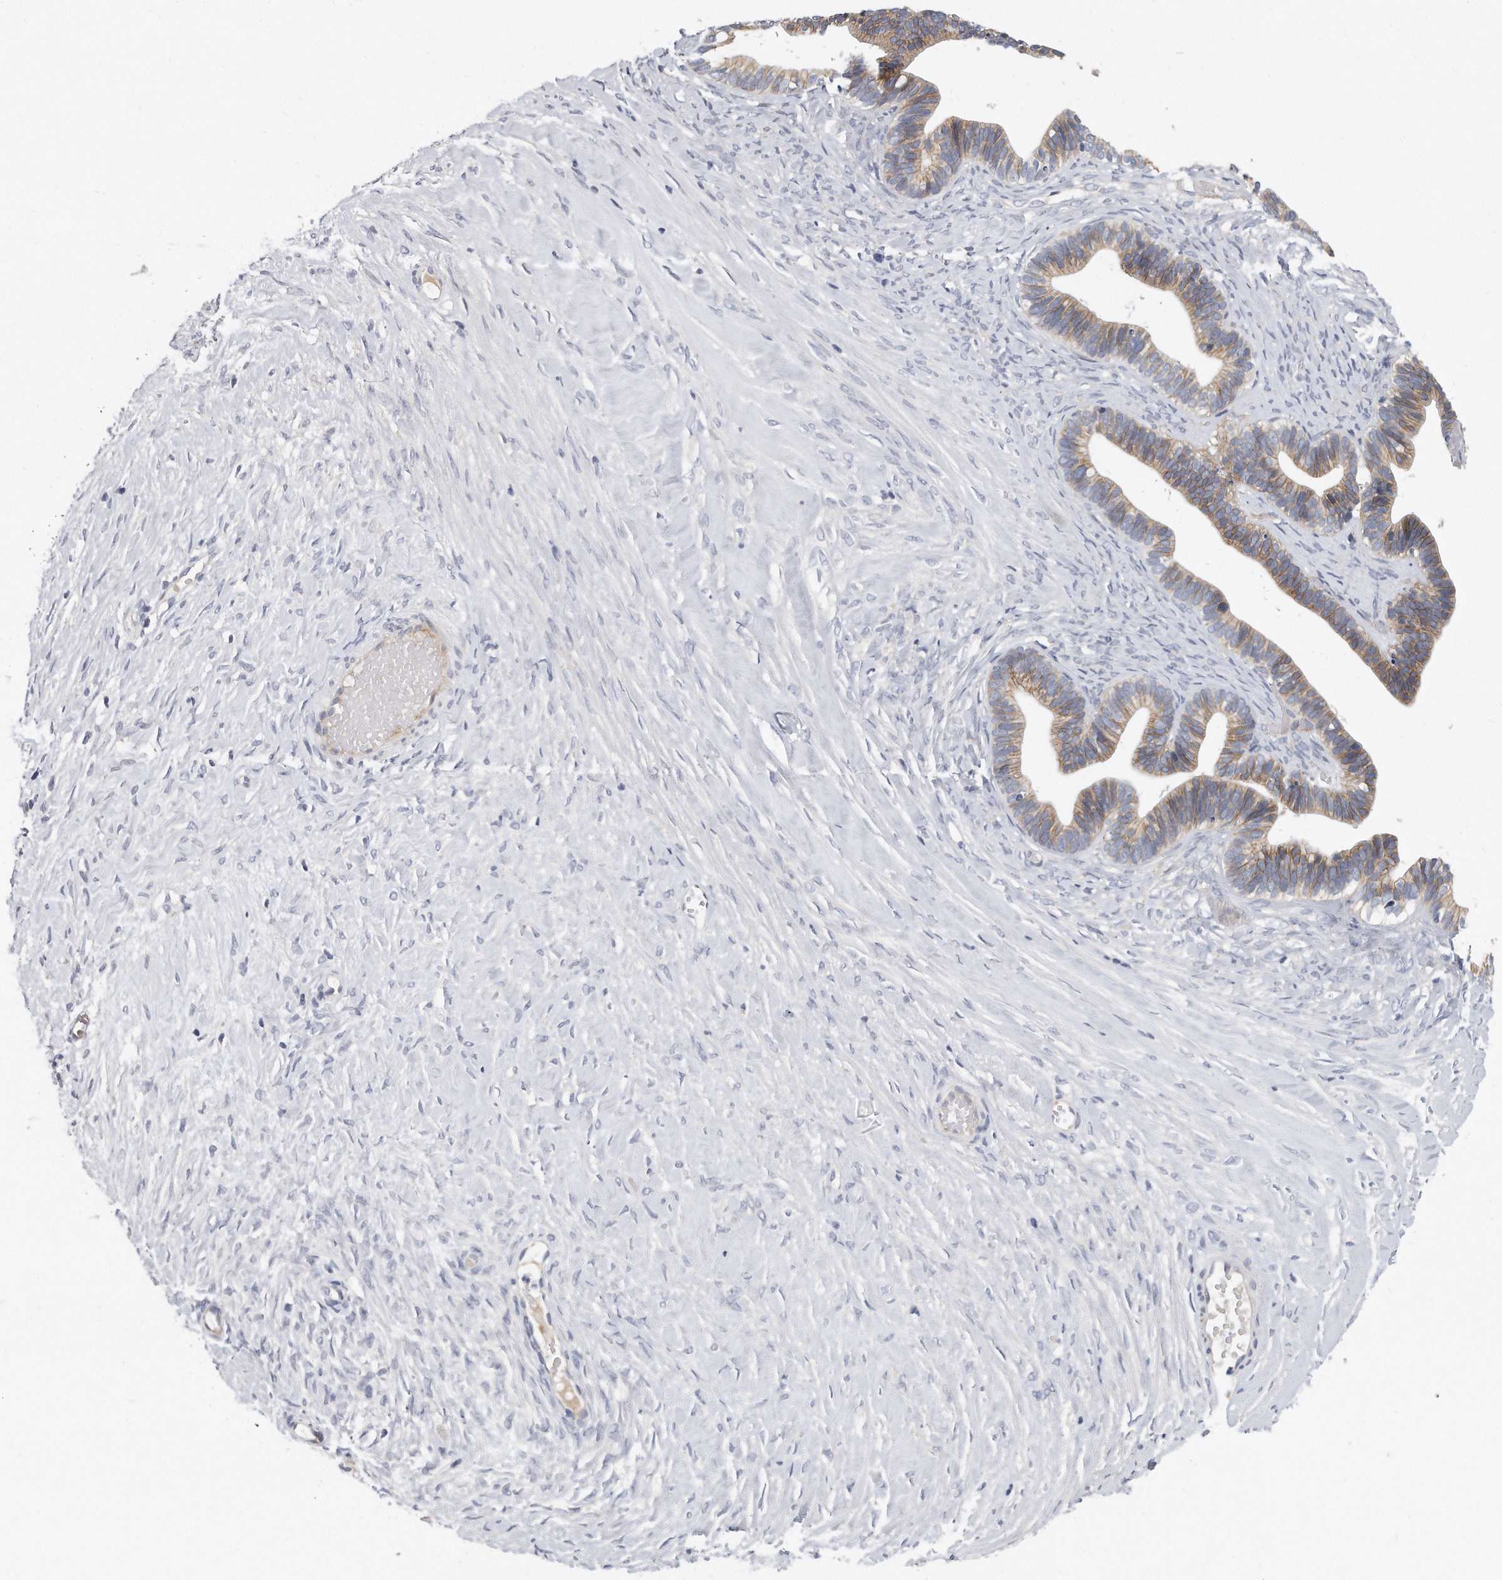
{"staining": {"intensity": "weak", "quantity": ">75%", "location": "cytoplasmic/membranous"}, "tissue": "ovarian cancer", "cell_type": "Tumor cells", "image_type": "cancer", "snomed": [{"axis": "morphology", "description": "Cystadenocarcinoma, serous, NOS"}, {"axis": "topography", "description": "Ovary"}], "caption": "The photomicrograph exhibits staining of ovarian cancer (serous cystadenocarcinoma), revealing weak cytoplasmic/membranous protein staining (brown color) within tumor cells.", "gene": "PLEKHA6", "patient": {"sex": "female", "age": 56}}